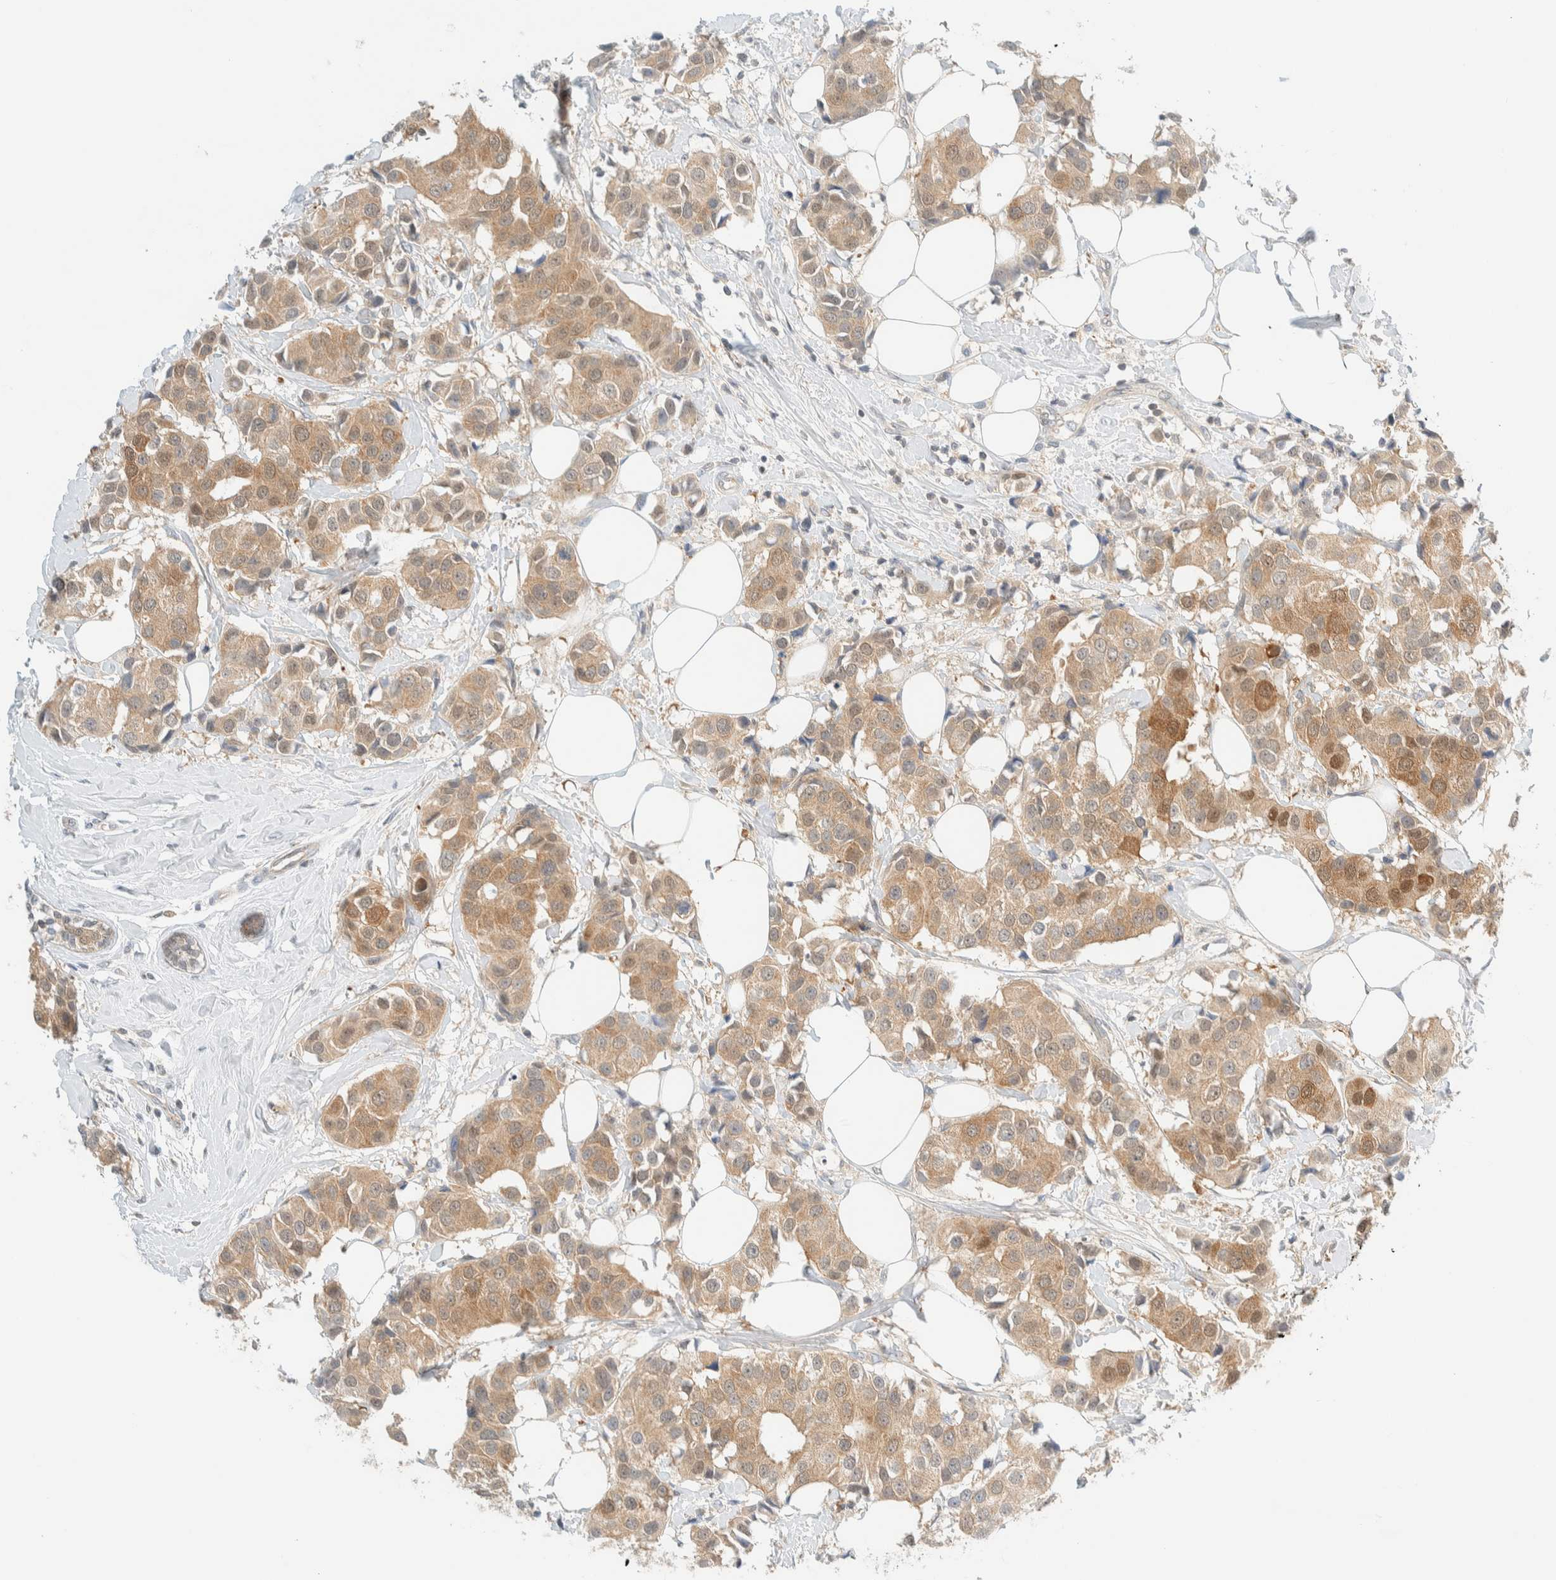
{"staining": {"intensity": "moderate", "quantity": ">75%", "location": "cytoplasmic/membranous"}, "tissue": "breast cancer", "cell_type": "Tumor cells", "image_type": "cancer", "snomed": [{"axis": "morphology", "description": "Normal tissue, NOS"}, {"axis": "morphology", "description": "Duct carcinoma"}, {"axis": "topography", "description": "Breast"}], "caption": "Breast intraductal carcinoma stained with a protein marker displays moderate staining in tumor cells.", "gene": "PCYT2", "patient": {"sex": "female", "age": 39}}